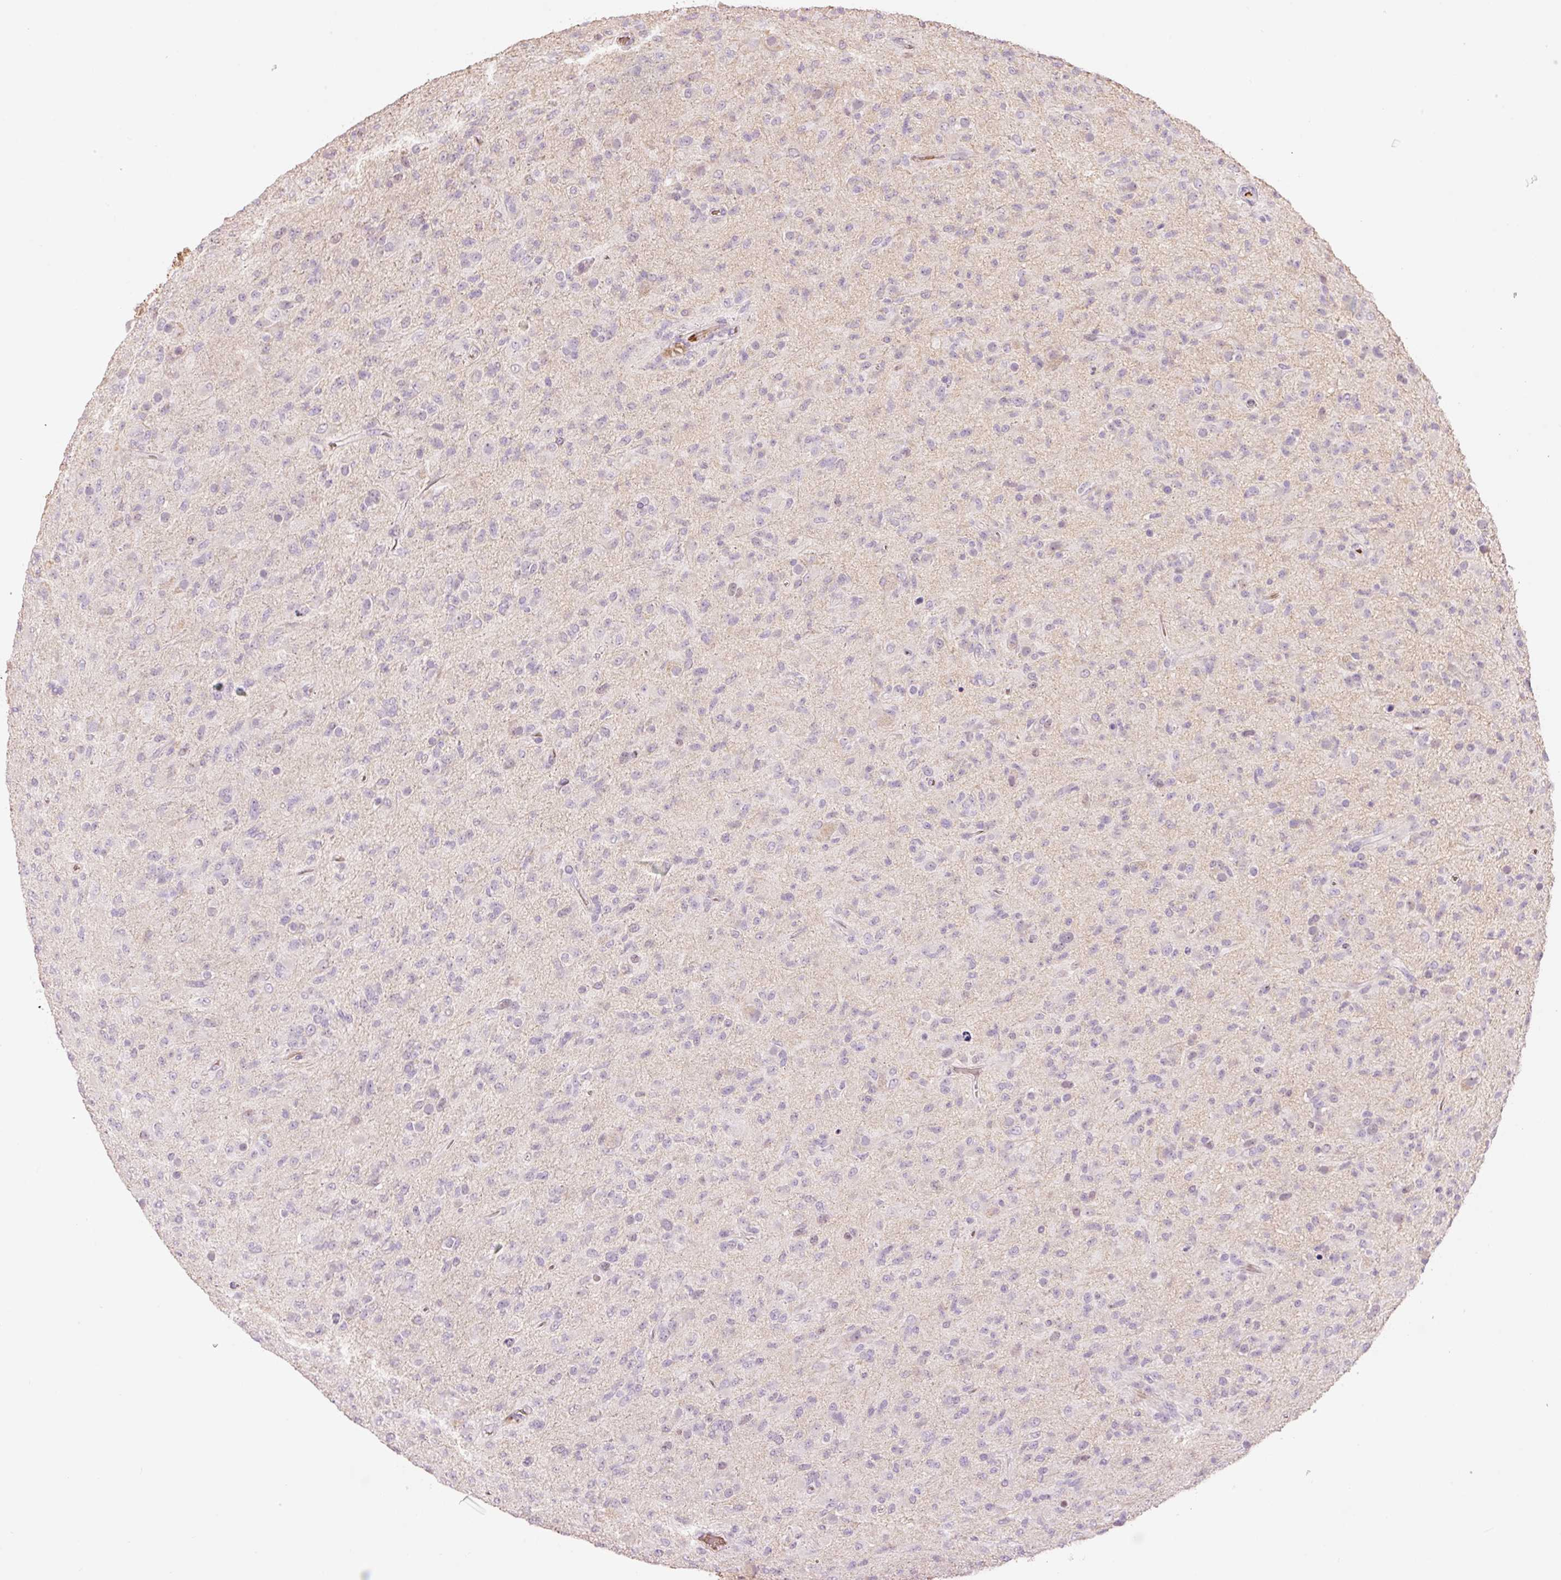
{"staining": {"intensity": "negative", "quantity": "none", "location": "none"}, "tissue": "glioma", "cell_type": "Tumor cells", "image_type": "cancer", "snomed": [{"axis": "morphology", "description": "Glioma, malignant, Low grade"}, {"axis": "topography", "description": "Brain"}], "caption": "Immunohistochemistry micrograph of malignant low-grade glioma stained for a protein (brown), which displays no positivity in tumor cells. (DAB (3,3'-diaminobenzidine) immunohistochemistry (IHC) with hematoxylin counter stain).", "gene": "LY6G6D", "patient": {"sex": "male", "age": 65}}